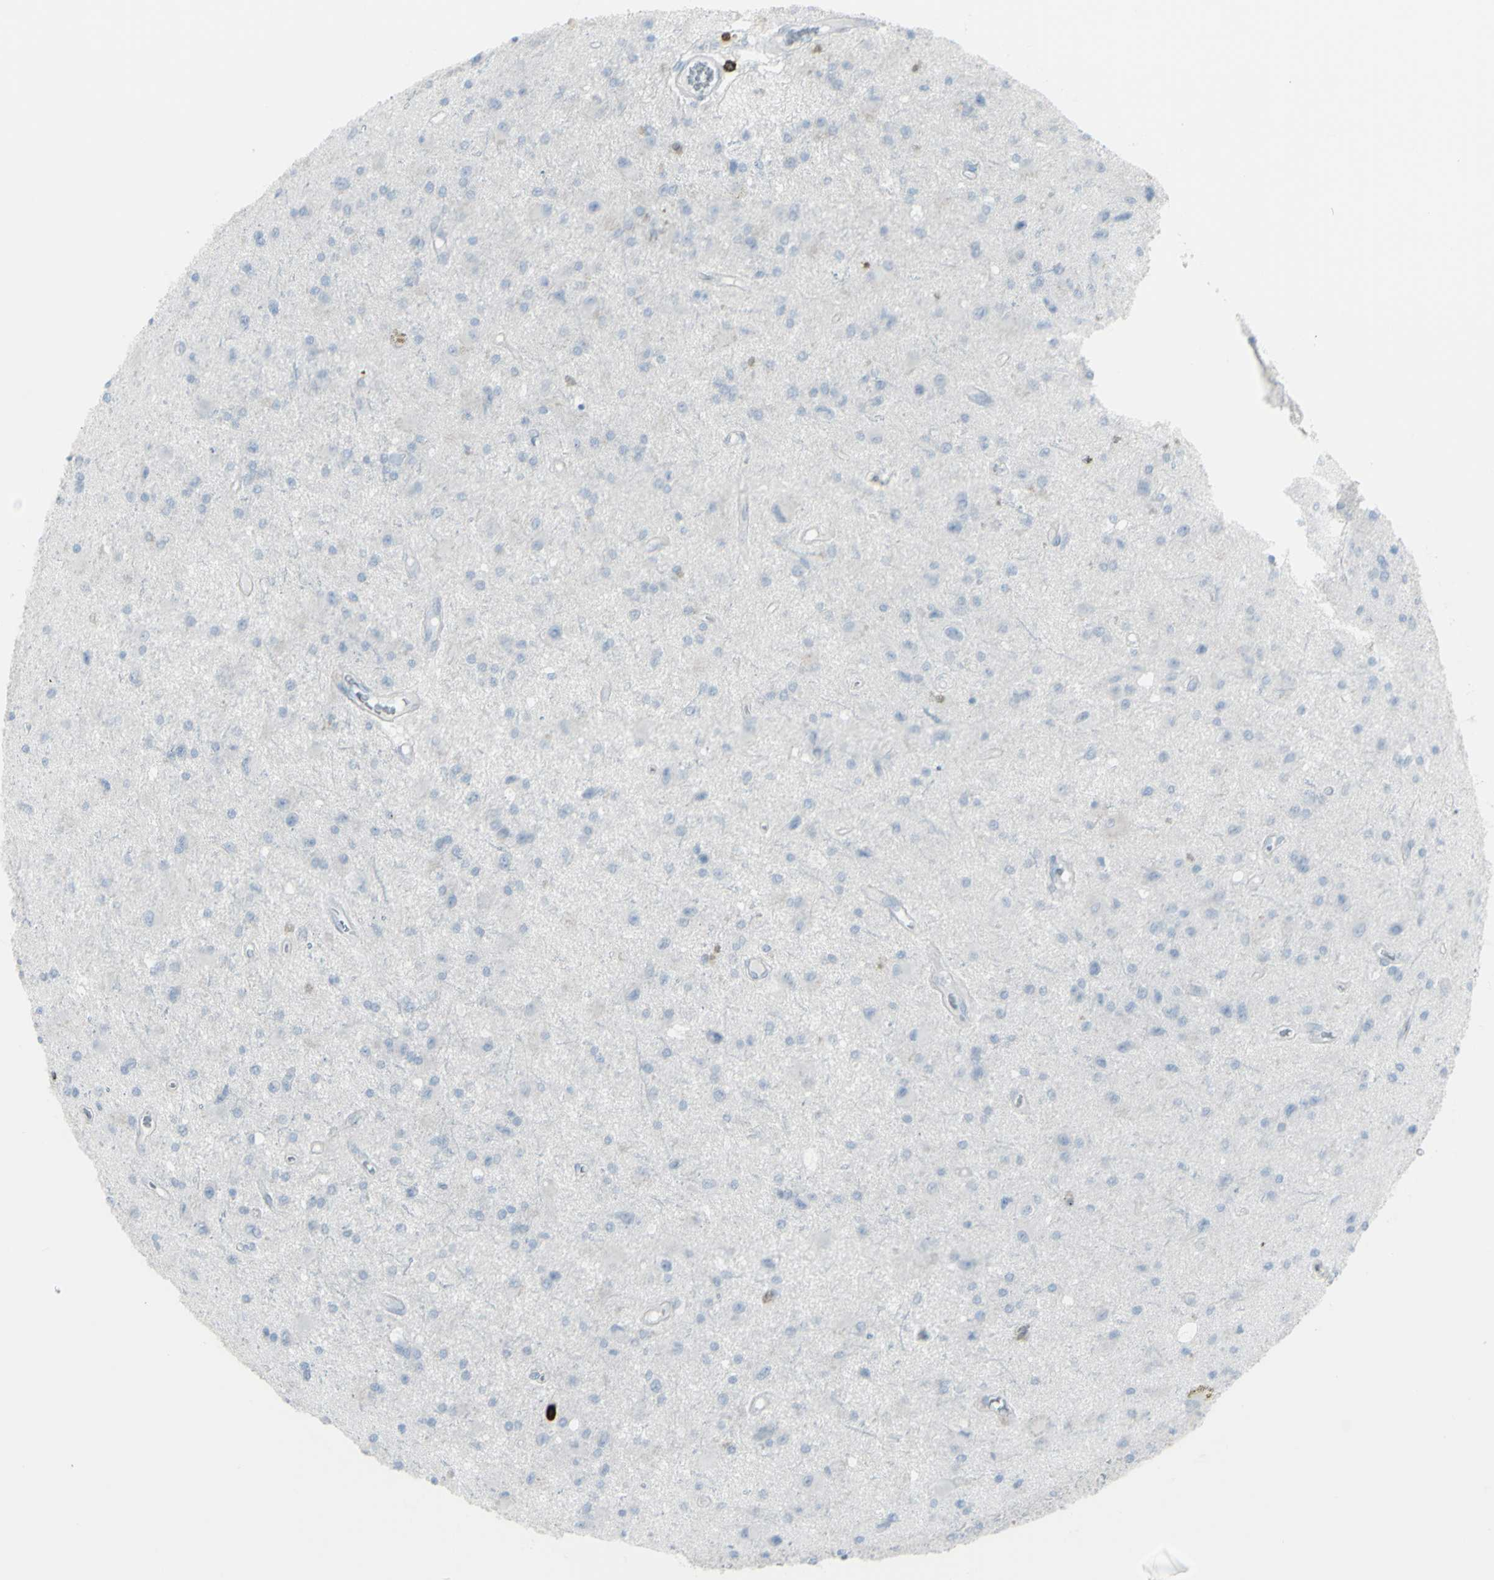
{"staining": {"intensity": "negative", "quantity": "none", "location": "none"}, "tissue": "glioma", "cell_type": "Tumor cells", "image_type": "cancer", "snomed": [{"axis": "morphology", "description": "Glioma, malignant, Low grade"}, {"axis": "topography", "description": "Brain"}], "caption": "Micrograph shows no protein positivity in tumor cells of malignant glioma (low-grade) tissue.", "gene": "CD247", "patient": {"sex": "male", "age": 58}}